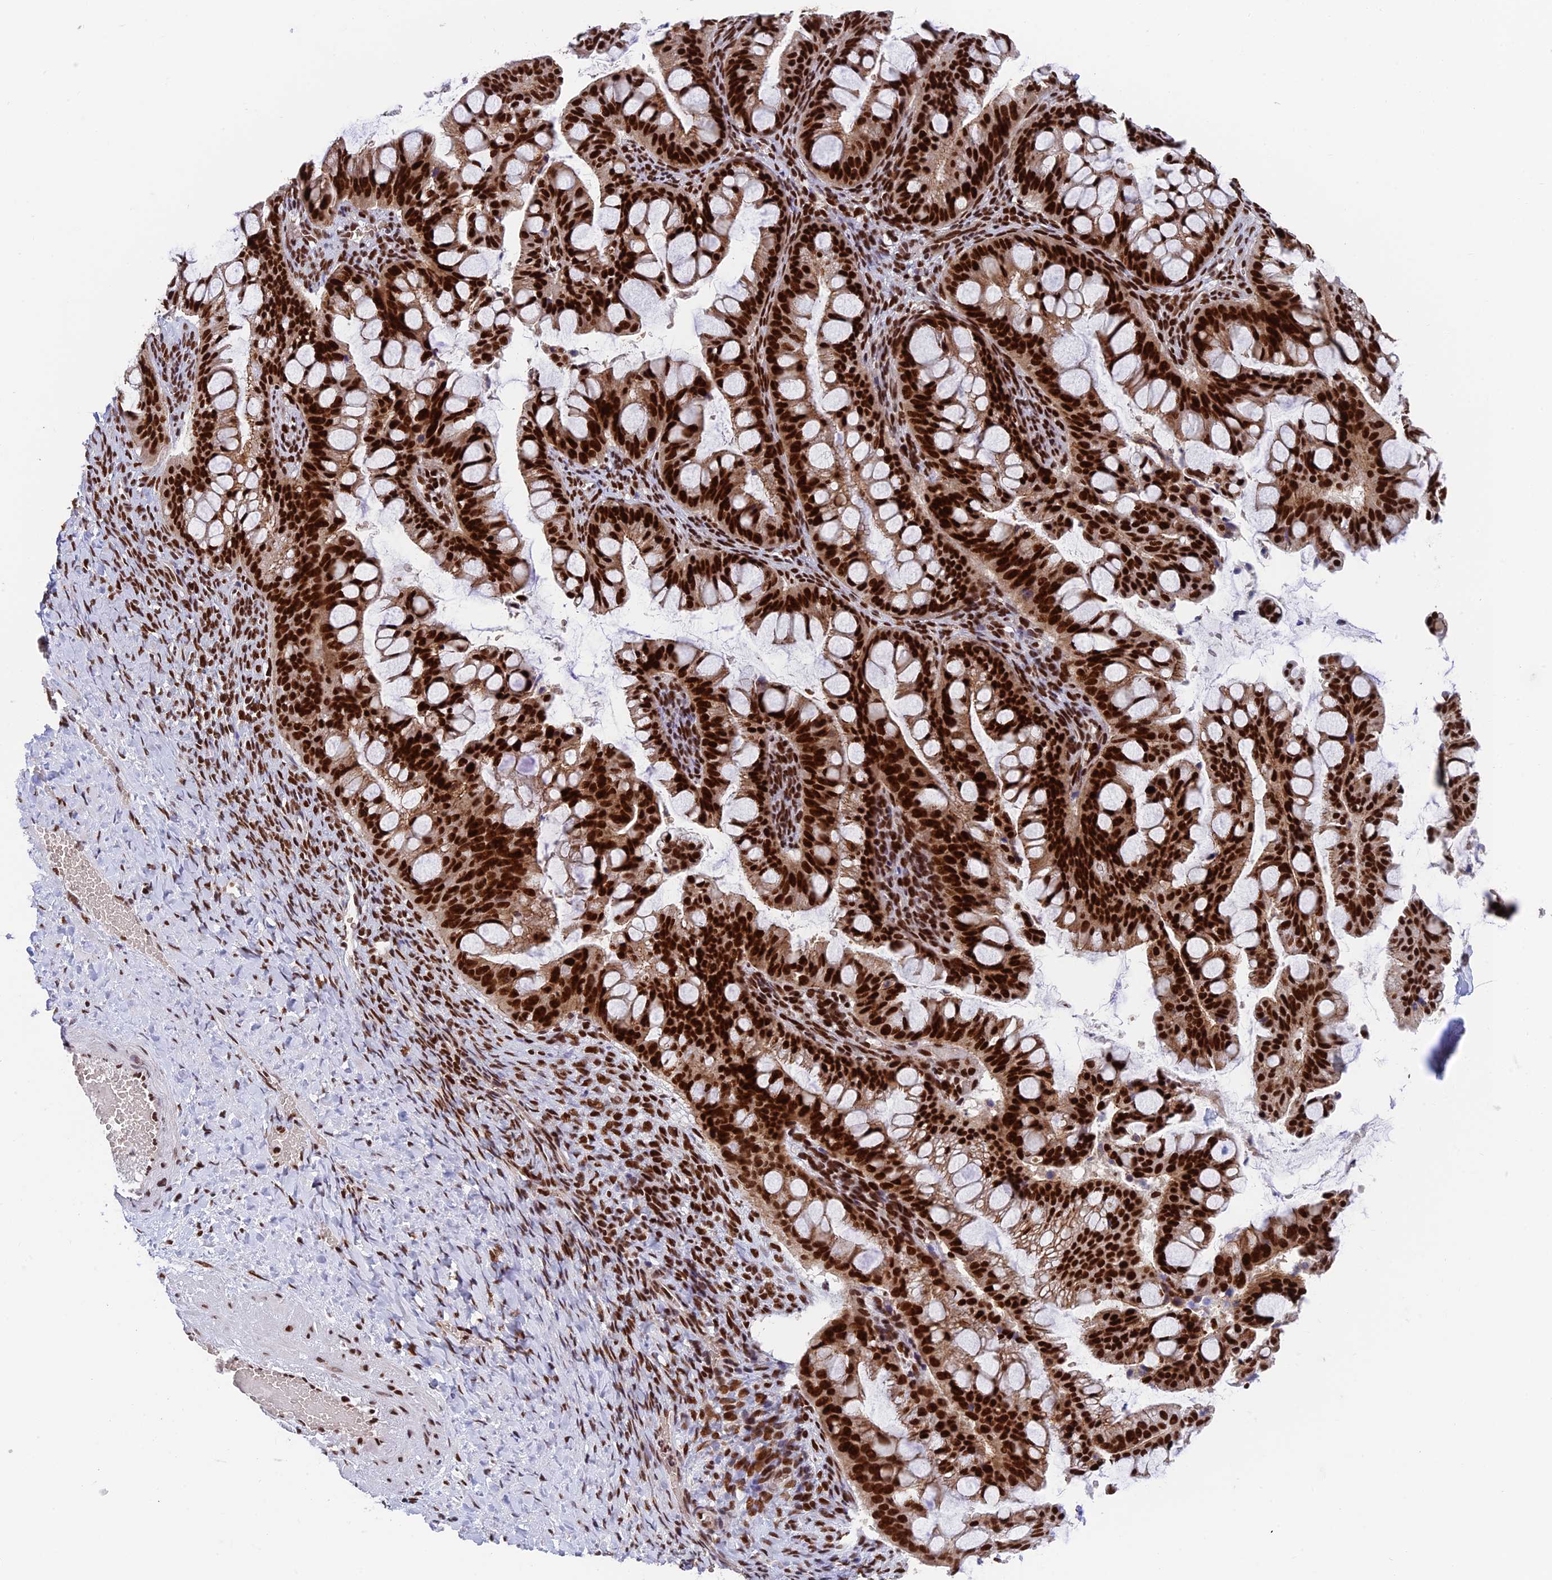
{"staining": {"intensity": "strong", "quantity": ">75%", "location": "nuclear"}, "tissue": "ovarian cancer", "cell_type": "Tumor cells", "image_type": "cancer", "snomed": [{"axis": "morphology", "description": "Cystadenocarcinoma, mucinous, NOS"}, {"axis": "topography", "description": "Ovary"}], "caption": "Human ovarian cancer stained with a protein marker reveals strong staining in tumor cells.", "gene": "EEF1AKMT3", "patient": {"sex": "female", "age": 73}}